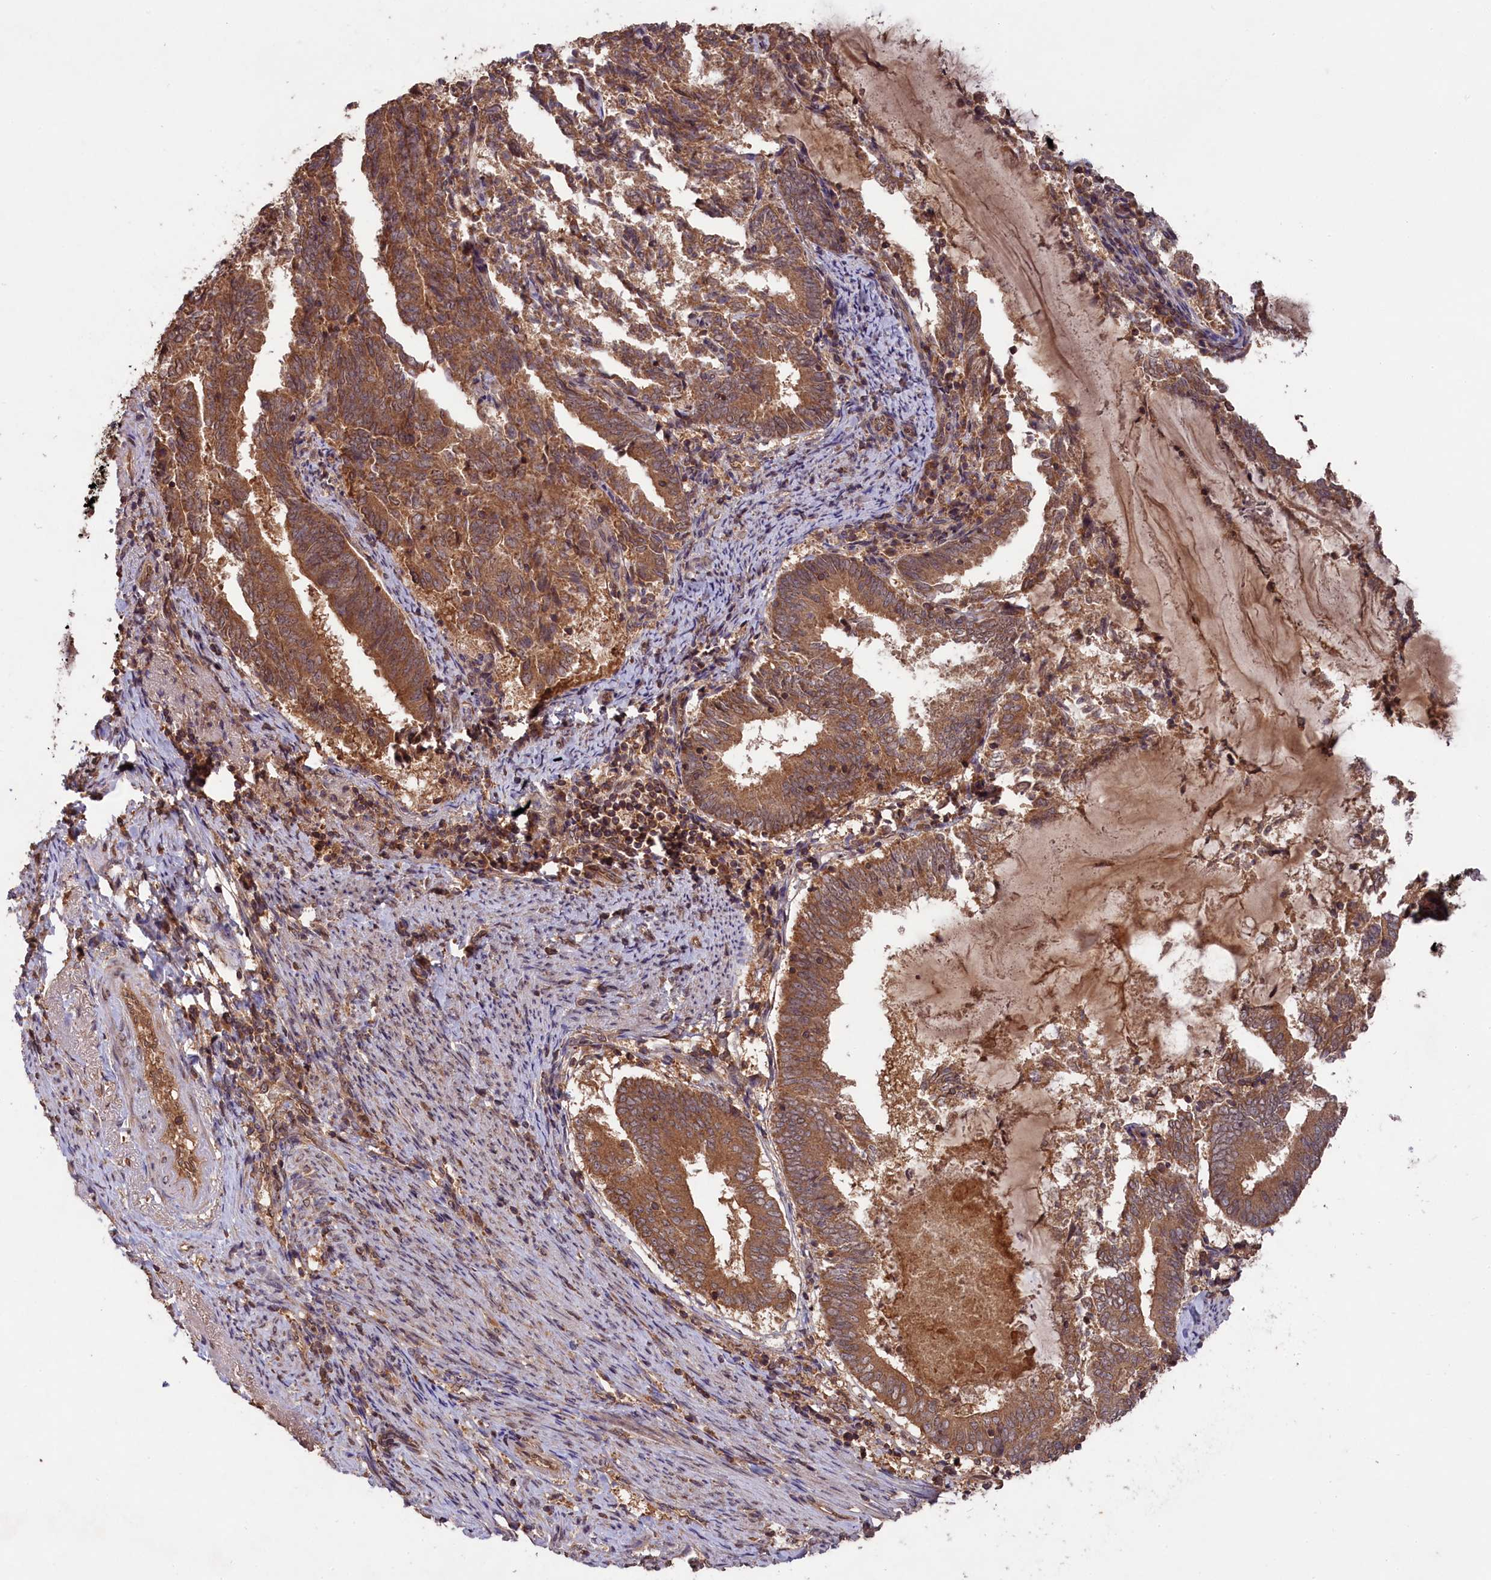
{"staining": {"intensity": "moderate", "quantity": ">75%", "location": "cytoplasmic/membranous"}, "tissue": "endometrial cancer", "cell_type": "Tumor cells", "image_type": "cancer", "snomed": [{"axis": "morphology", "description": "Adenocarcinoma, NOS"}, {"axis": "topography", "description": "Endometrium"}], "caption": "Protein positivity by immunohistochemistry reveals moderate cytoplasmic/membranous positivity in about >75% of tumor cells in adenocarcinoma (endometrial).", "gene": "CHAC1", "patient": {"sex": "female", "age": 80}}